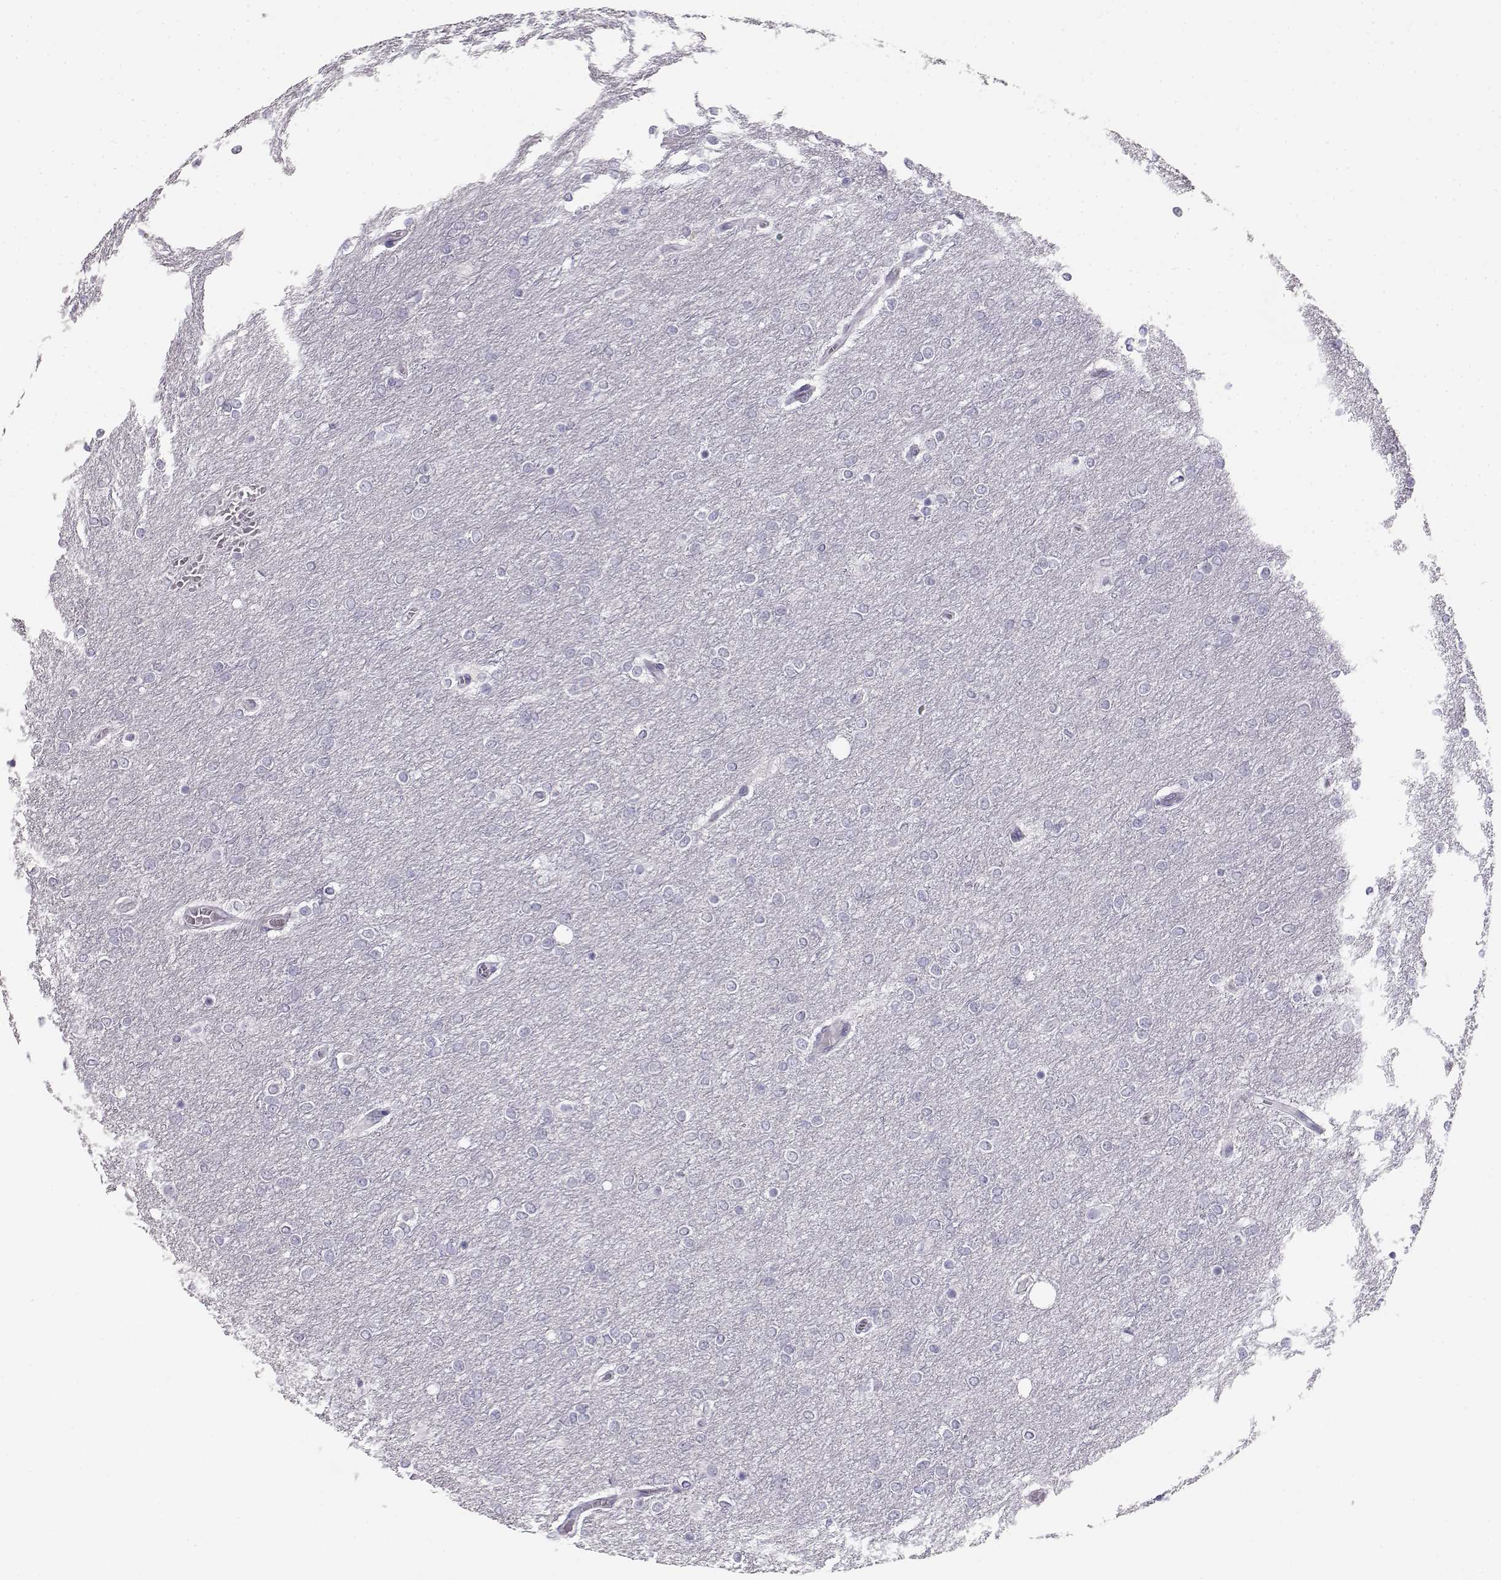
{"staining": {"intensity": "negative", "quantity": "none", "location": "none"}, "tissue": "glioma", "cell_type": "Tumor cells", "image_type": "cancer", "snomed": [{"axis": "morphology", "description": "Glioma, malignant, High grade"}, {"axis": "topography", "description": "Brain"}], "caption": "This image is of glioma stained with IHC to label a protein in brown with the nuclei are counter-stained blue. There is no expression in tumor cells. (DAB (3,3'-diaminobenzidine) IHC, high magnification).", "gene": "NUTM1", "patient": {"sex": "female", "age": 61}}